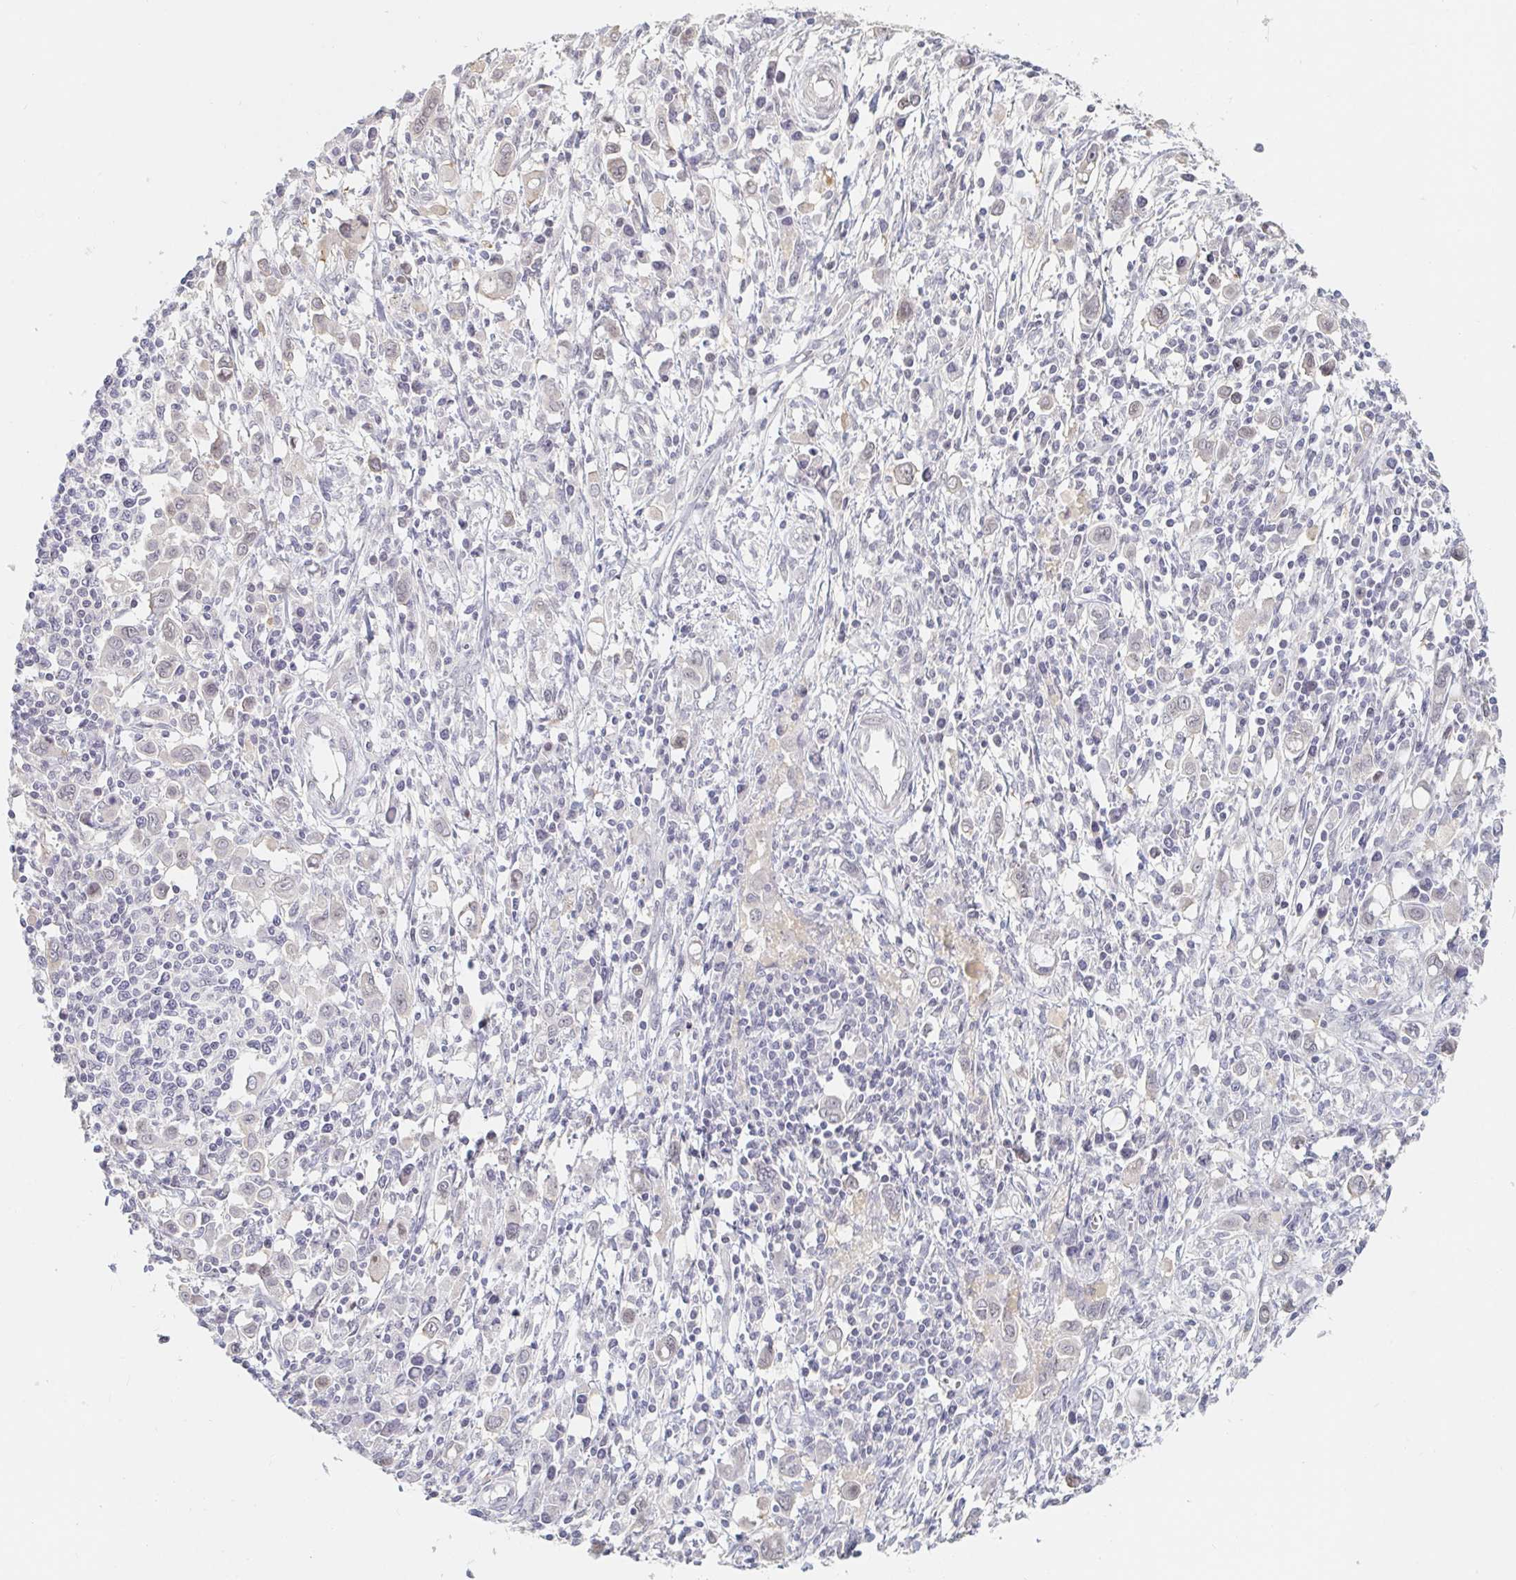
{"staining": {"intensity": "negative", "quantity": "none", "location": "none"}, "tissue": "stomach cancer", "cell_type": "Tumor cells", "image_type": "cancer", "snomed": [{"axis": "morphology", "description": "Adenocarcinoma, NOS"}, {"axis": "topography", "description": "Stomach, upper"}], "caption": "Adenocarcinoma (stomach) stained for a protein using immunohistochemistry (IHC) shows no expression tumor cells.", "gene": "CHD2", "patient": {"sex": "male", "age": 75}}